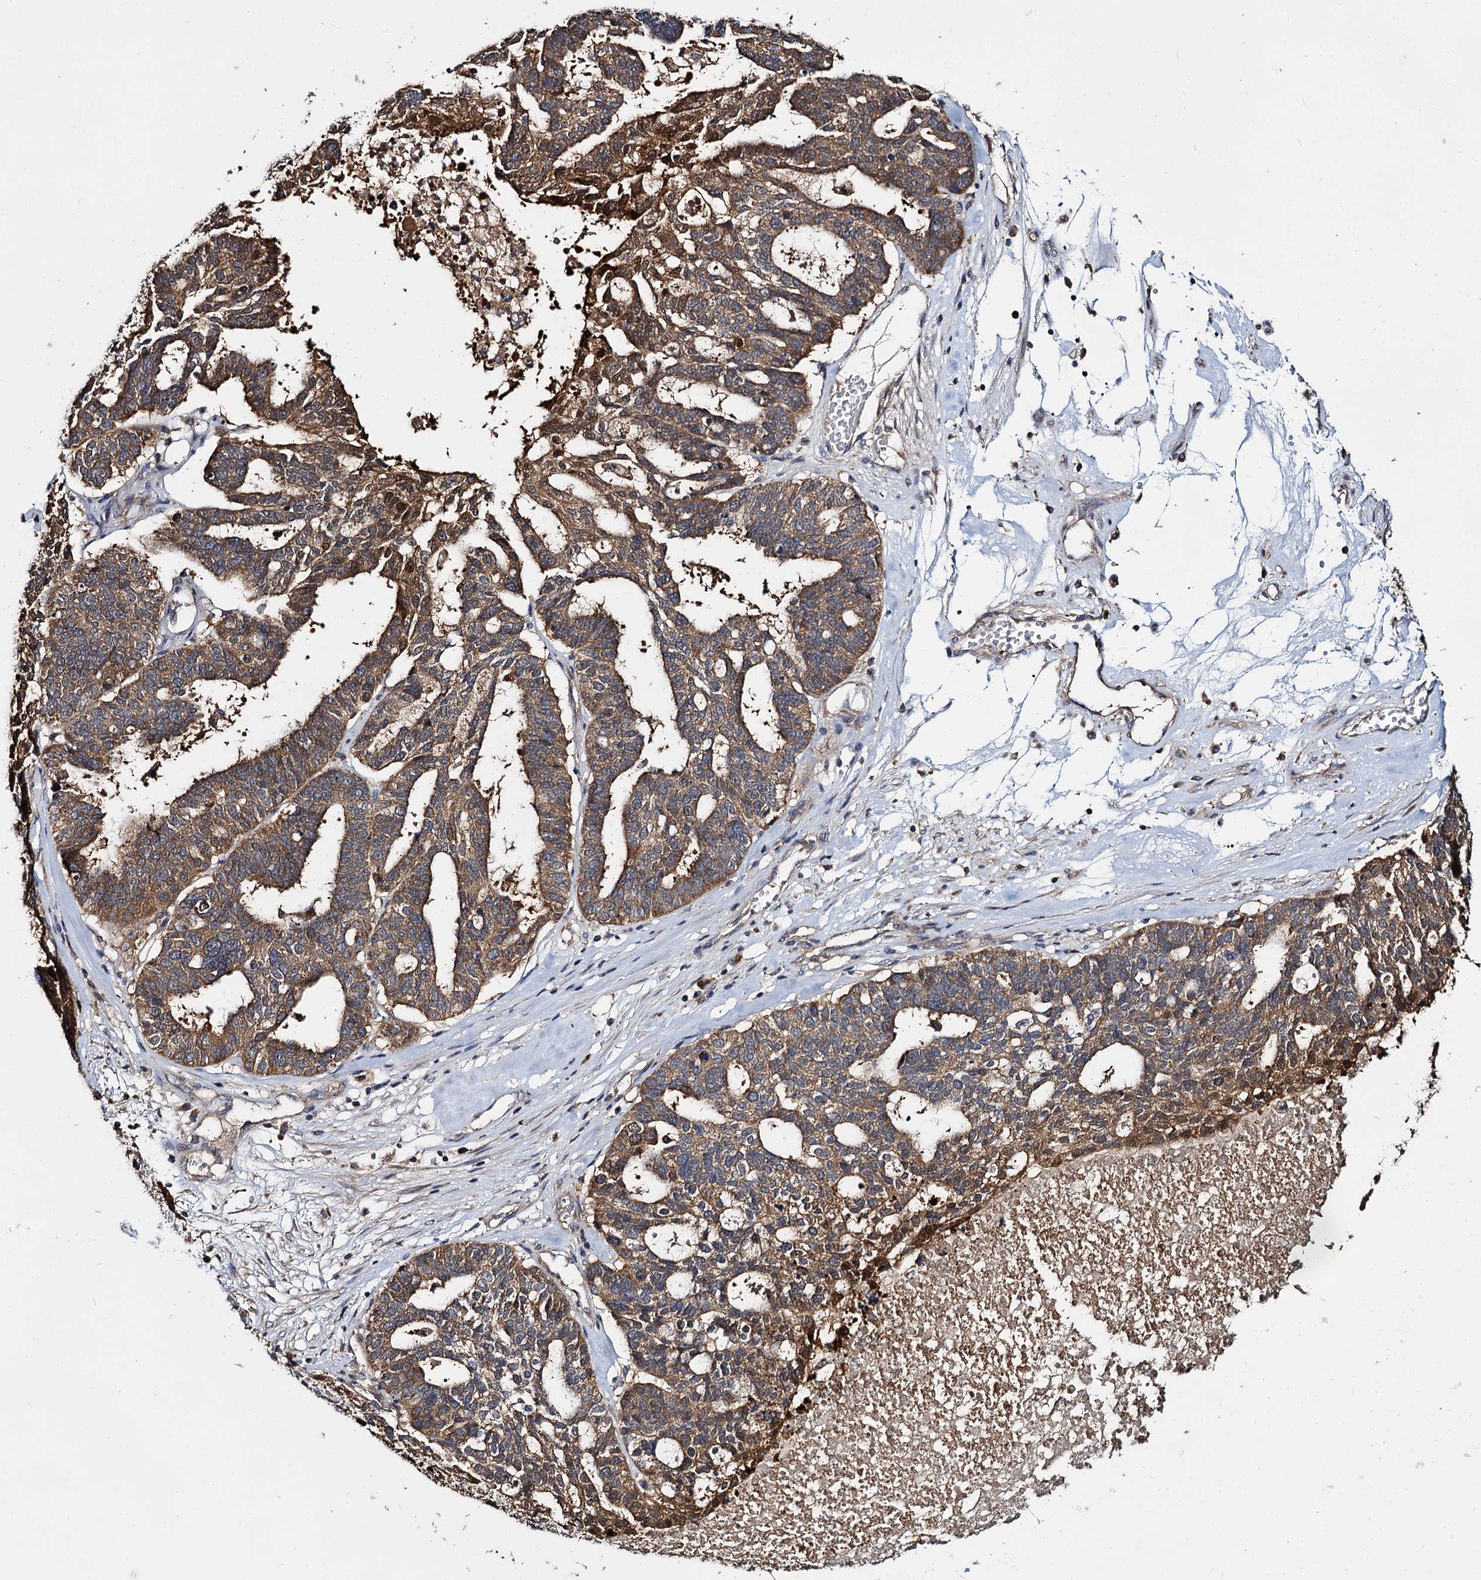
{"staining": {"intensity": "moderate", "quantity": ">75%", "location": "cytoplasmic/membranous"}, "tissue": "ovarian cancer", "cell_type": "Tumor cells", "image_type": "cancer", "snomed": [{"axis": "morphology", "description": "Cystadenocarcinoma, serous, NOS"}, {"axis": "topography", "description": "Ovary"}], "caption": "Serous cystadenocarcinoma (ovarian) stained with DAB immunohistochemistry demonstrates medium levels of moderate cytoplasmic/membranous positivity in about >75% of tumor cells. The staining is performed using DAB brown chromogen to label protein expression. The nuclei are counter-stained blue using hematoxylin.", "gene": "CEP192", "patient": {"sex": "female", "age": 59}}